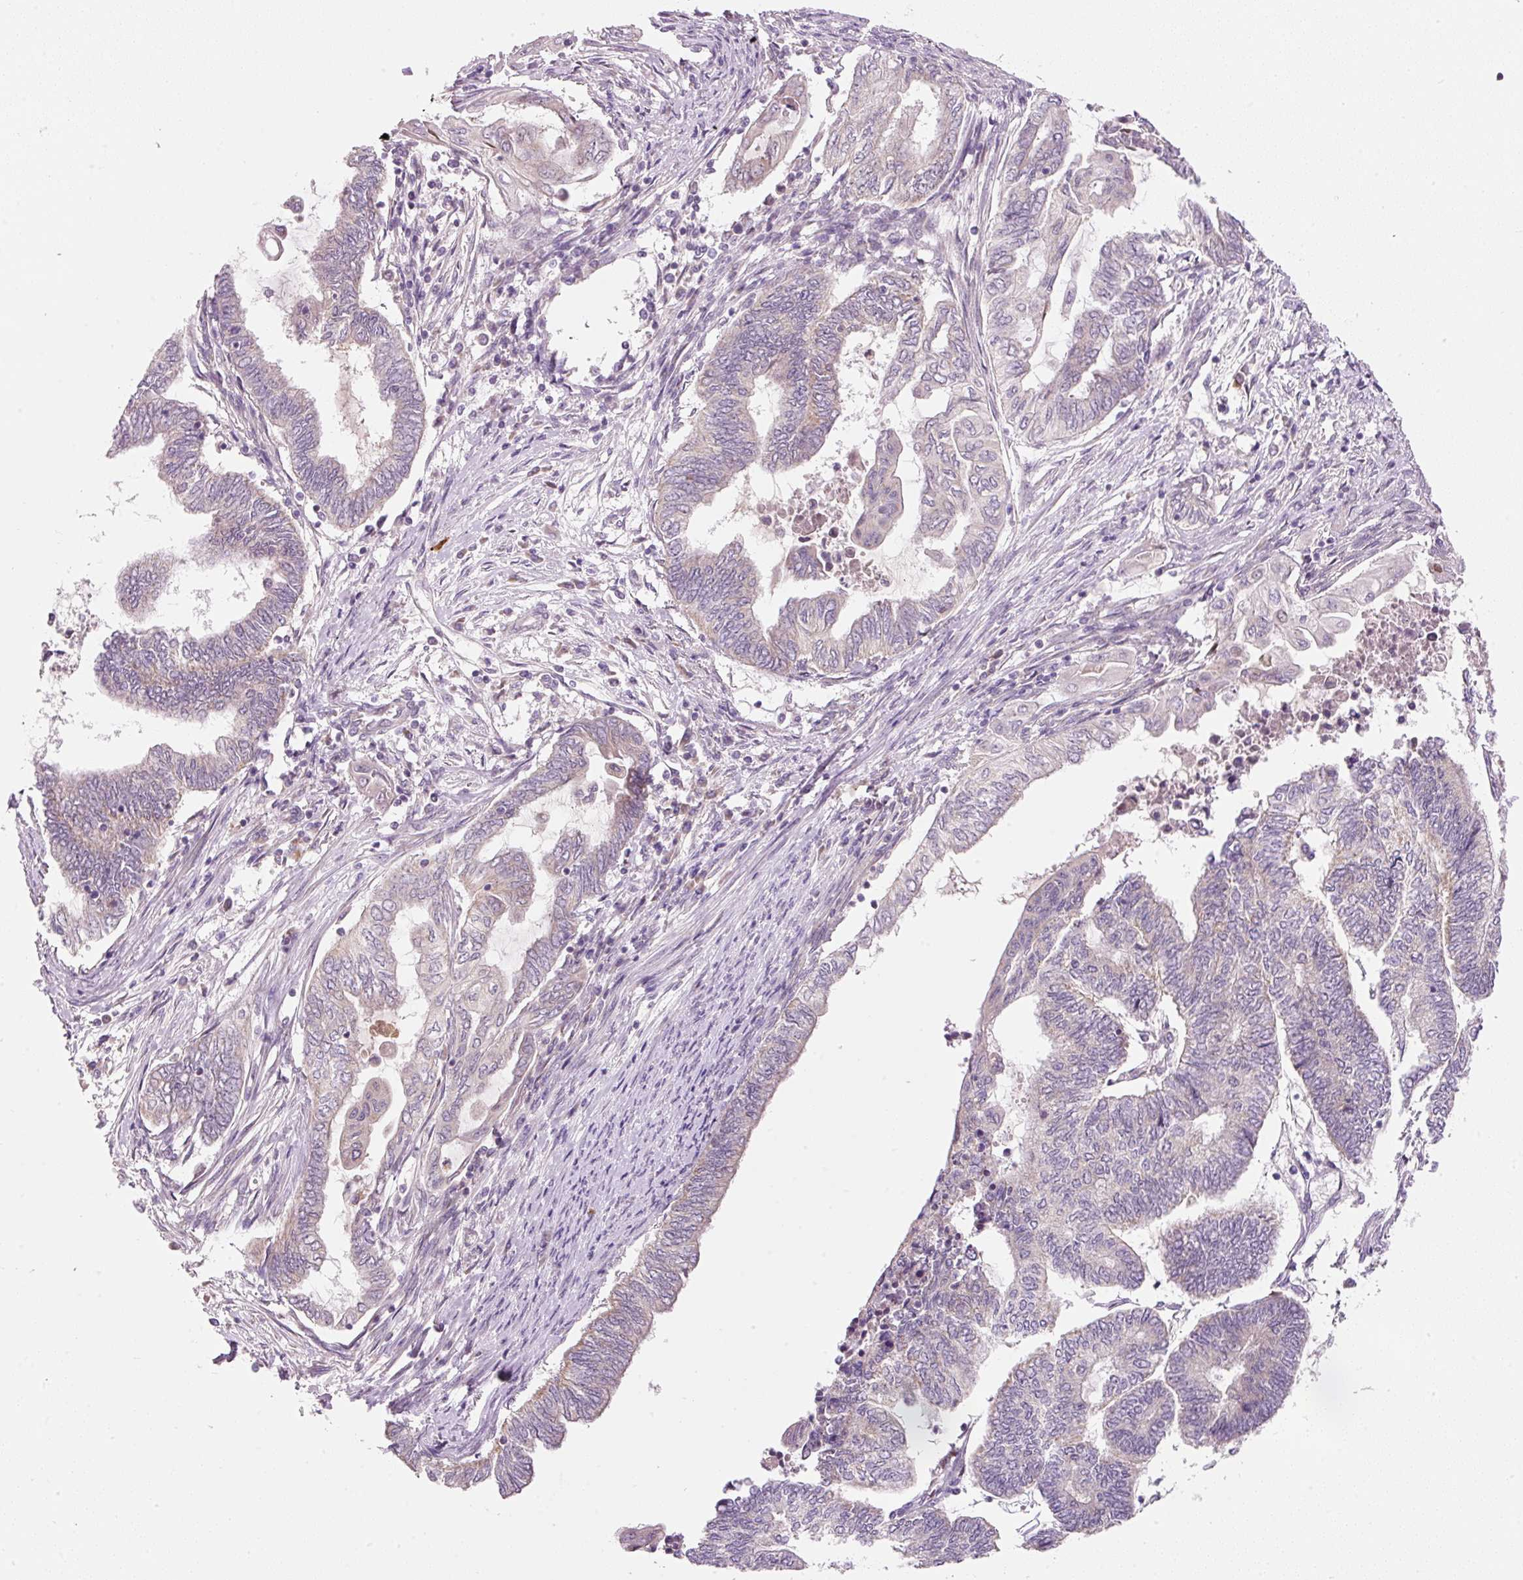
{"staining": {"intensity": "negative", "quantity": "none", "location": "none"}, "tissue": "endometrial cancer", "cell_type": "Tumor cells", "image_type": "cancer", "snomed": [{"axis": "morphology", "description": "Adenocarcinoma, NOS"}, {"axis": "topography", "description": "Uterus"}, {"axis": "topography", "description": "Endometrium"}], "caption": "Tumor cells are negative for brown protein staining in endometrial cancer.", "gene": "FAM78B", "patient": {"sex": "female", "age": 70}}